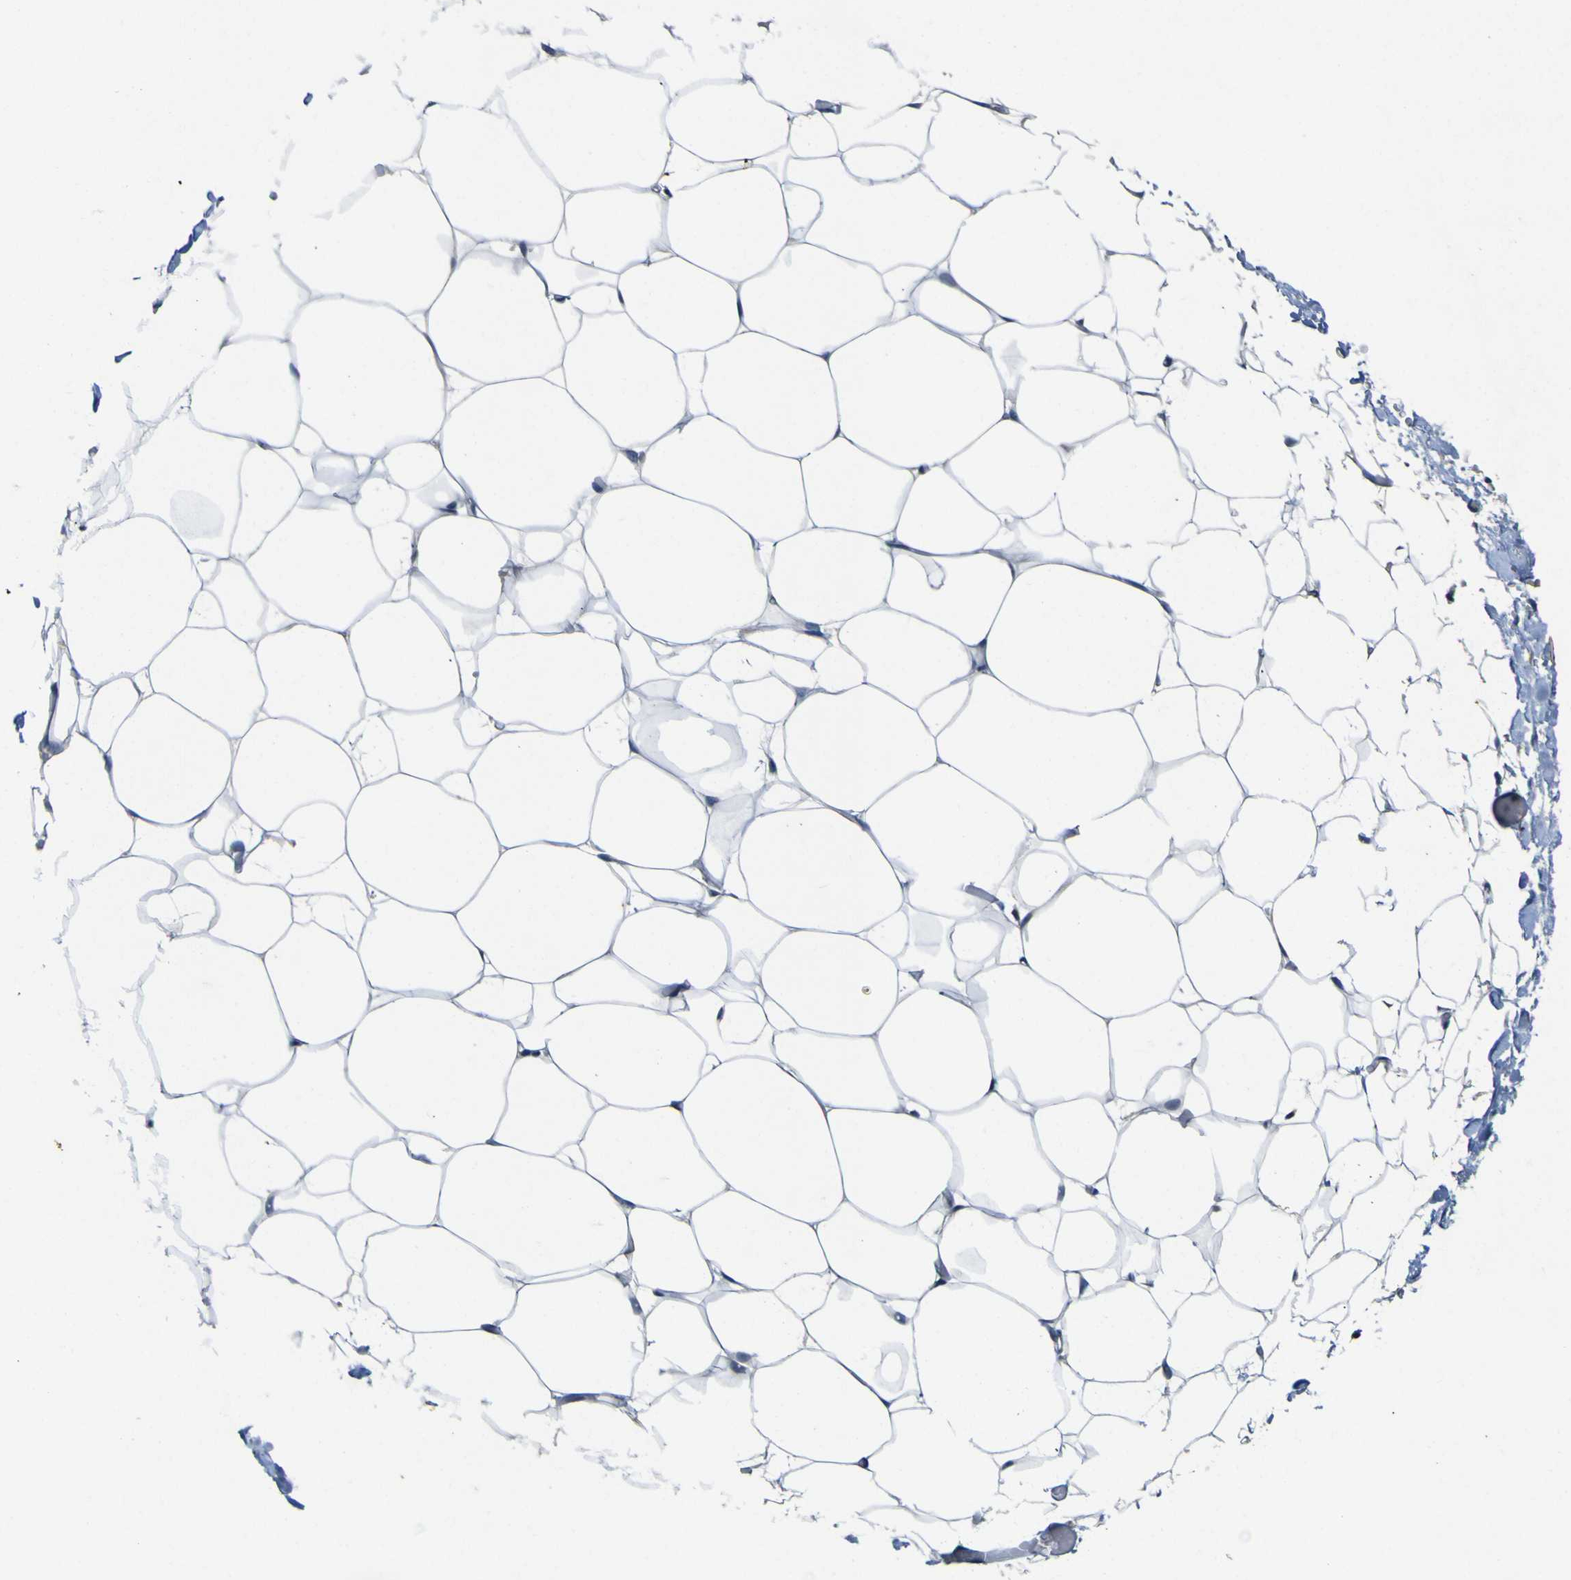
{"staining": {"intensity": "negative", "quantity": "none", "location": "none"}, "tissue": "adipose tissue", "cell_type": "Adipocytes", "image_type": "normal", "snomed": [{"axis": "morphology", "description": "Normal tissue, NOS"}, {"axis": "topography", "description": "Breast"}, {"axis": "topography", "description": "Adipose tissue"}], "caption": "Immunohistochemistry (IHC) photomicrograph of normal adipose tissue: human adipose tissue stained with DAB (3,3'-diaminobenzidine) demonstrates no significant protein positivity in adipocytes.", "gene": "LDLR", "patient": {"sex": "female", "age": 25}}